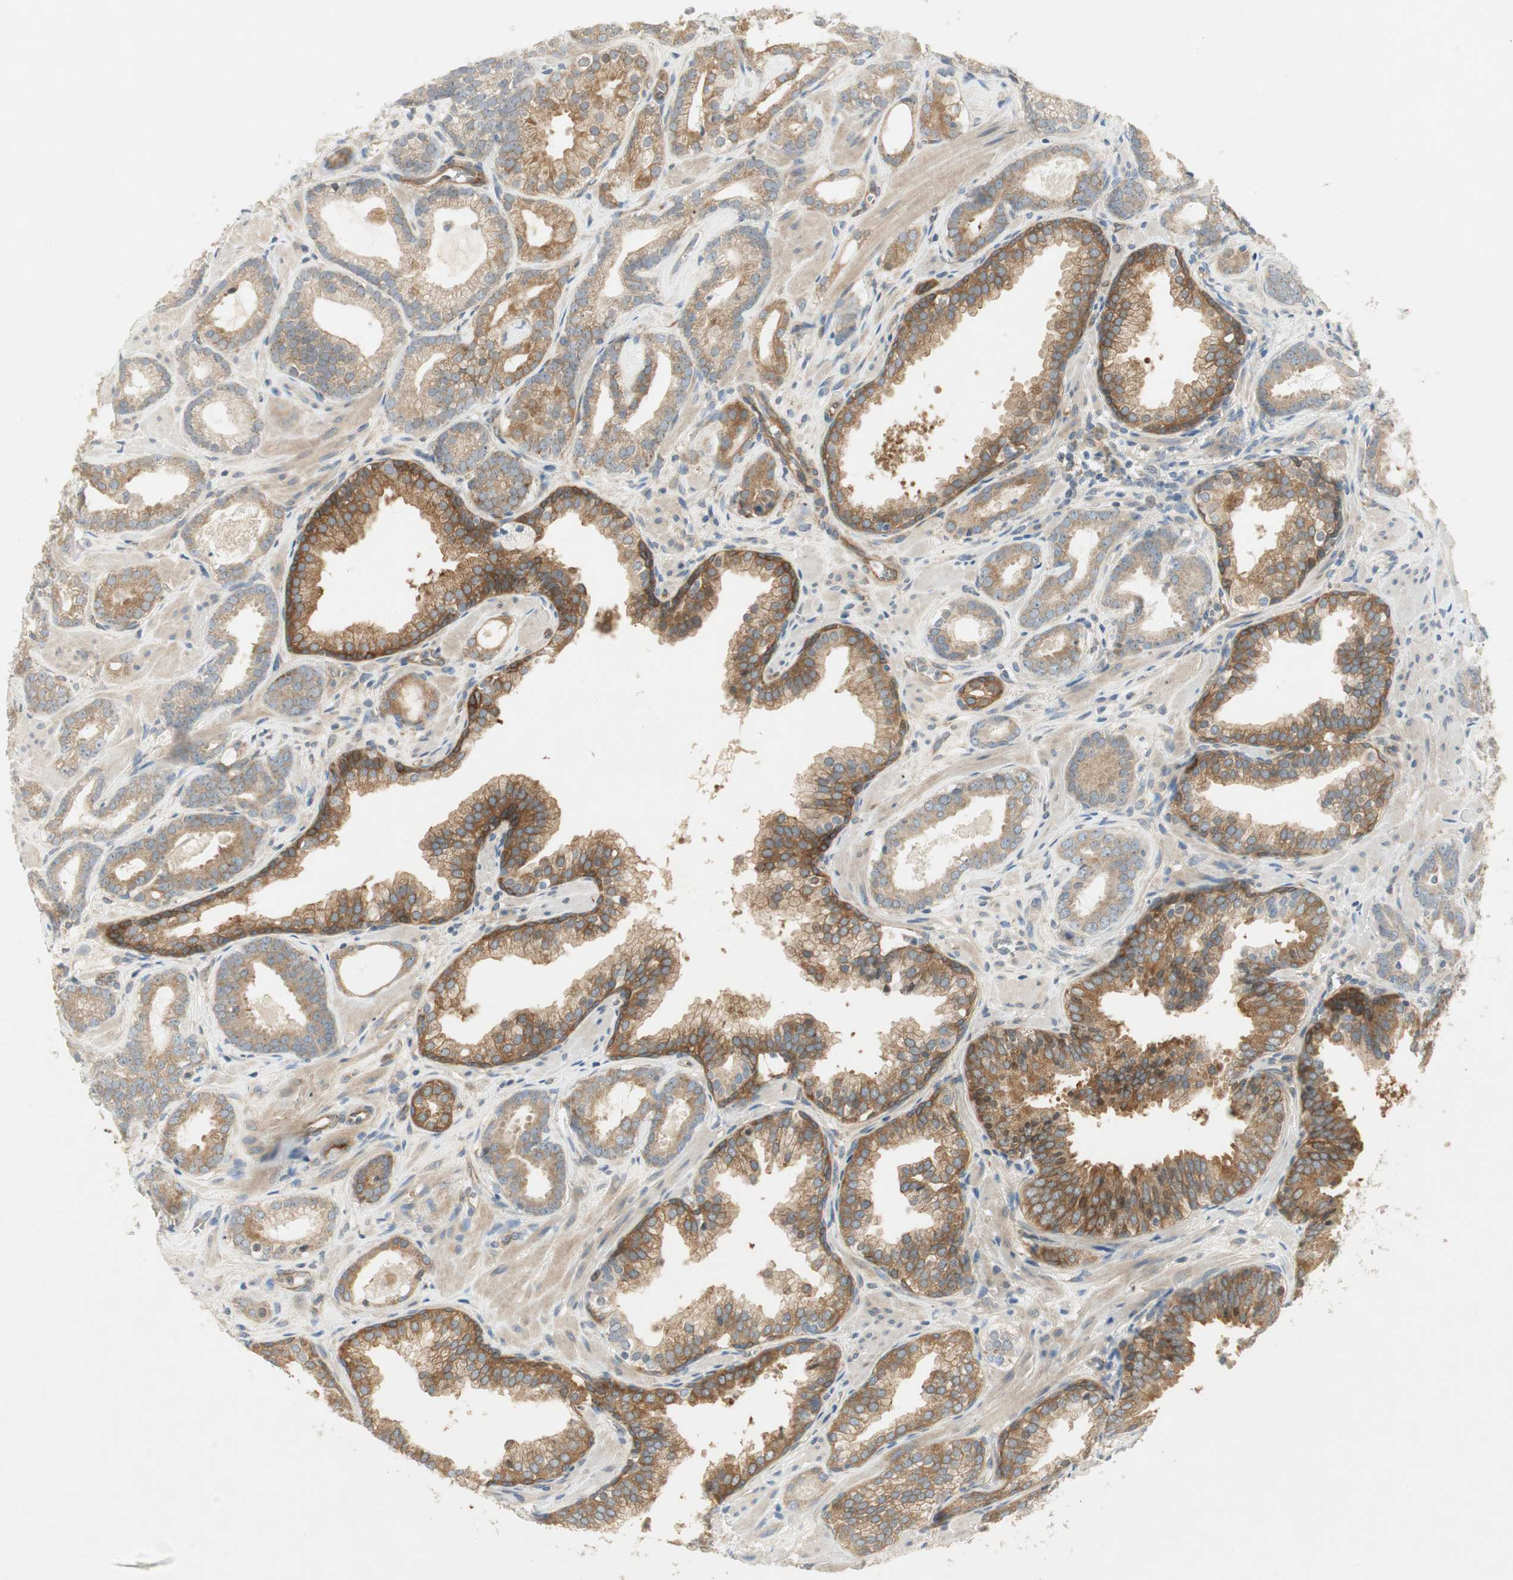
{"staining": {"intensity": "moderate", "quantity": ">75%", "location": "cytoplasmic/membranous"}, "tissue": "prostate cancer", "cell_type": "Tumor cells", "image_type": "cancer", "snomed": [{"axis": "morphology", "description": "Adenocarcinoma, Low grade"}, {"axis": "topography", "description": "Prostate"}], "caption": "A photomicrograph showing moderate cytoplasmic/membranous positivity in approximately >75% of tumor cells in adenocarcinoma (low-grade) (prostate), as visualized by brown immunohistochemical staining.", "gene": "STON1-GTF2A1L", "patient": {"sex": "male", "age": 57}}